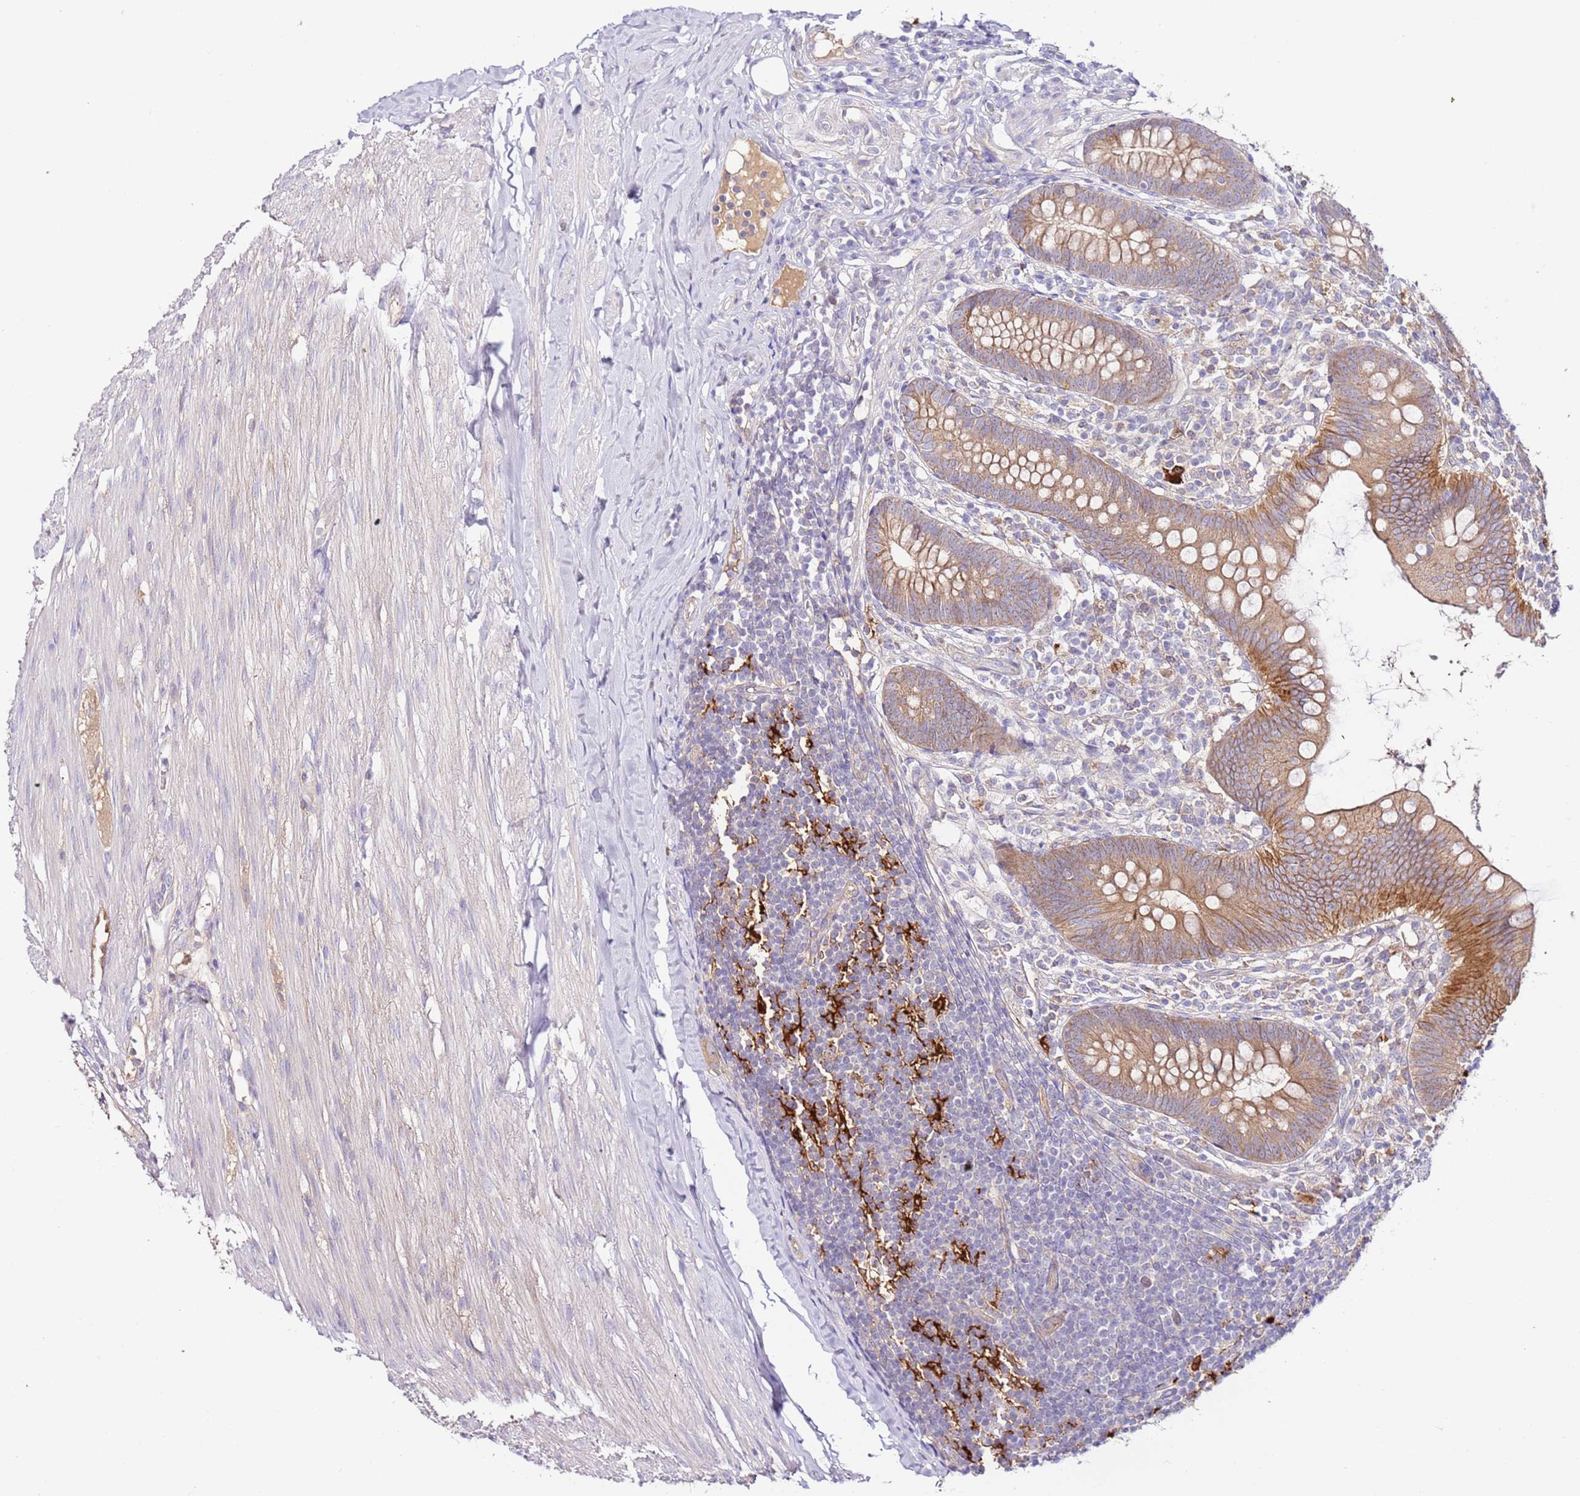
{"staining": {"intensity": "moderate", "quantity": ">75%", "location": "cytoplasmic/membranous"}, "tissue": "appendix", "cell_type": "Glandular cells", "image_type": "normal", "snomed": [{"axis": "morphology", "description": "Normal tissue, NOS"}, {"axis": "topography", "description": "Appendix"}], "caption": "IHC (DAB) staining of normal appendix reveals moderate cytoplasmic/membranous protein staining in about >75% of glandular cells. (Brightfield microscopy of DAB IHC at high magnification).", "gene": "FLVCR1", "patient": {"sex": "female", "age": 62}}